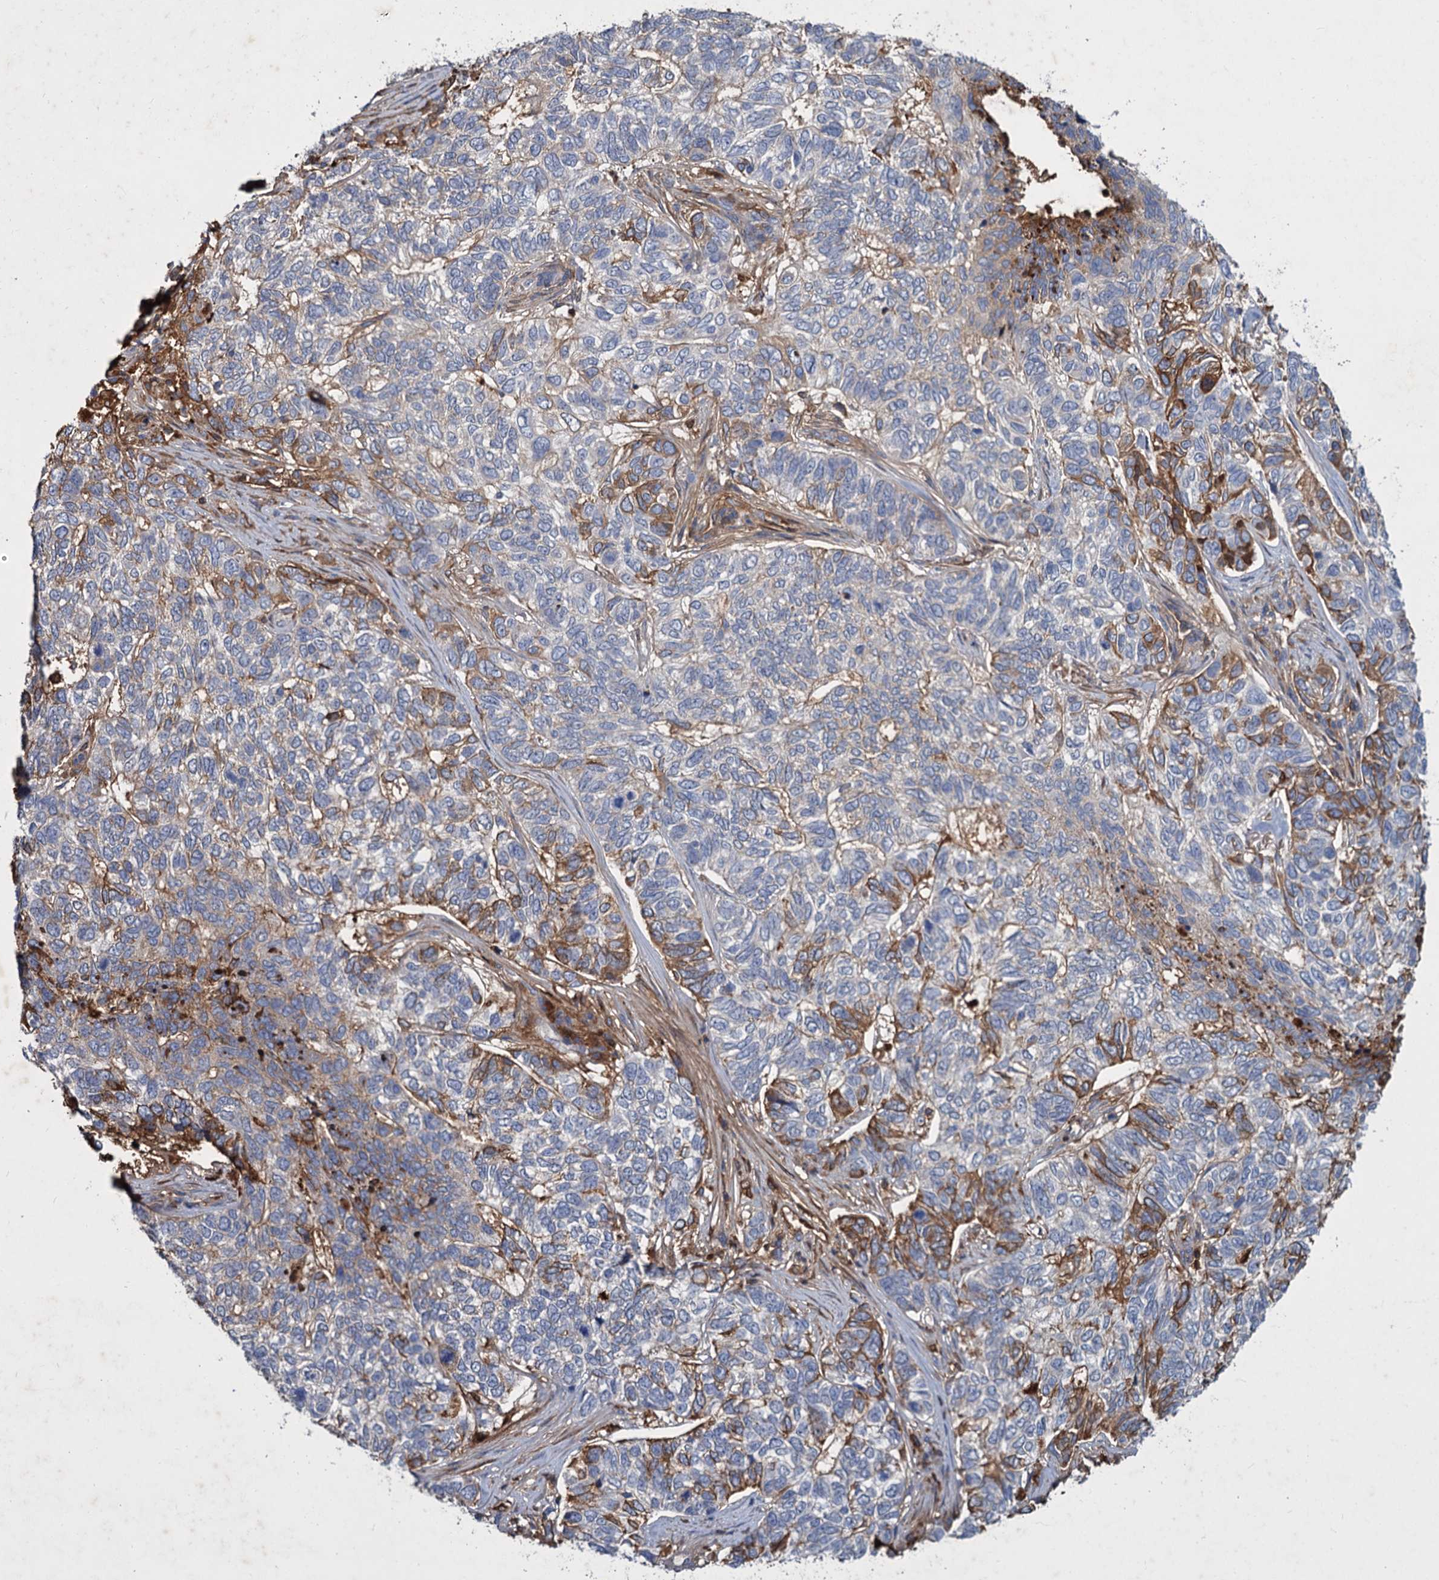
{"staining": {"intensity": "moderate", "quantity": "25%-75%", "location": "cytoplasmic/membranous"}, "tissue": "skin cancer", "cell_type": "Tumor cells", "image_type": "cancer", "snomed": [{"axis": "morphology", "description": "Basal cell carcinoma"}, {"axis": "topography", "description": "Skin"}], "caption": "Basal cell carcinoma (skin) was stained to show a protein in brown. There is medium levels of moderate cytoplasmic/membranous positivity in about 25%-75% of tumor cells.", "gene": "CHRD", "patient": {"sex": "female", "age": 65}}